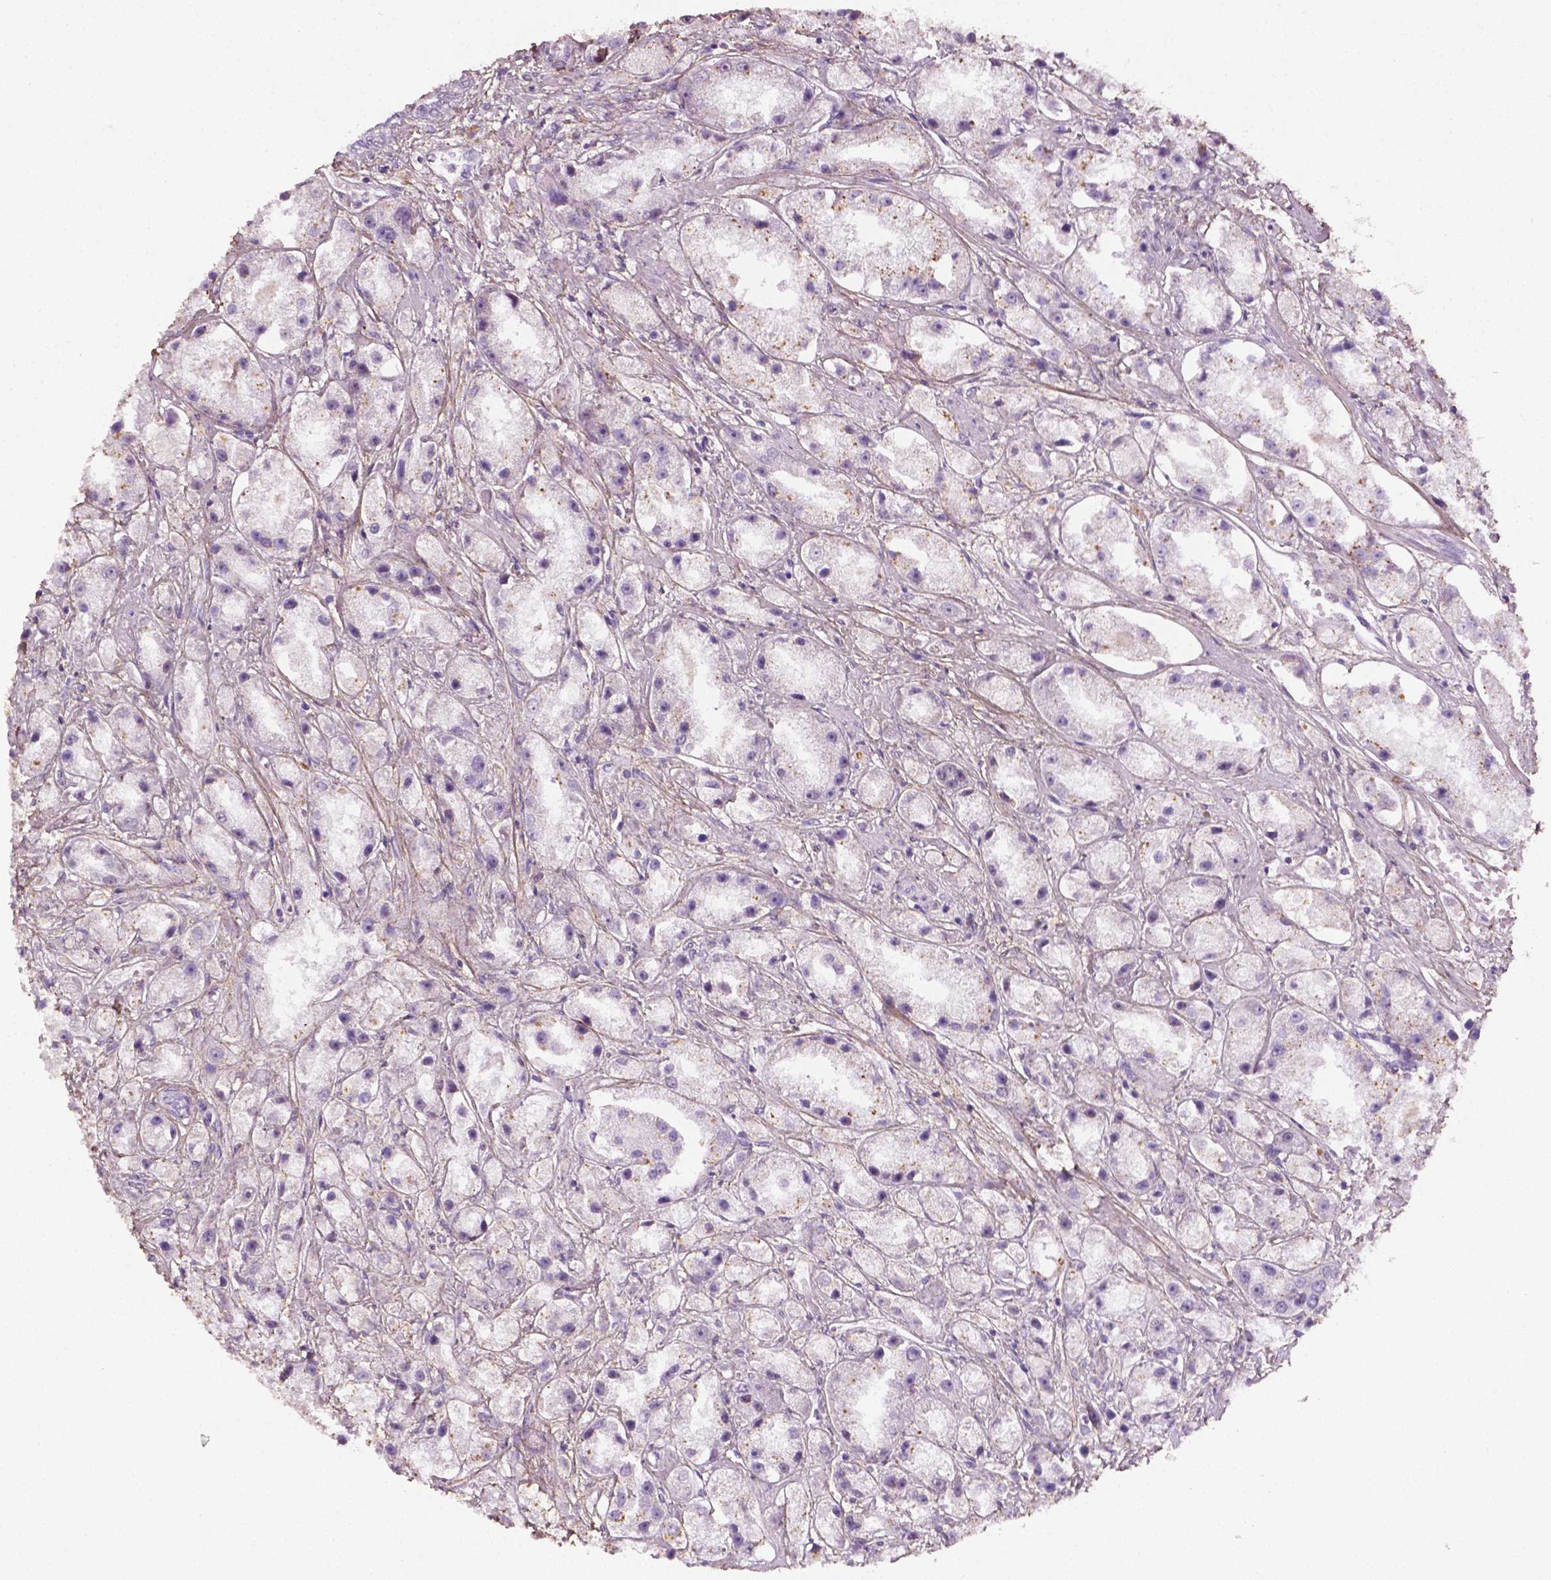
{"staining": {"intensity": "negative", "quantity": "none", "location": "none"}, "tissue": "prostate cancer", "cell_type": "Tumor cells", "image_type": "cancer", "snomed": [{"axis": "morphology", "description": "Adenocarcinoma, High grade"}, {"axis": "topography", "description": "Prostate"}], "caption": "Tumor cells are negative for protein expression in human prostate cancer.", "gene": "DLG2", "patient": {"sex": "male", "age": 67}}